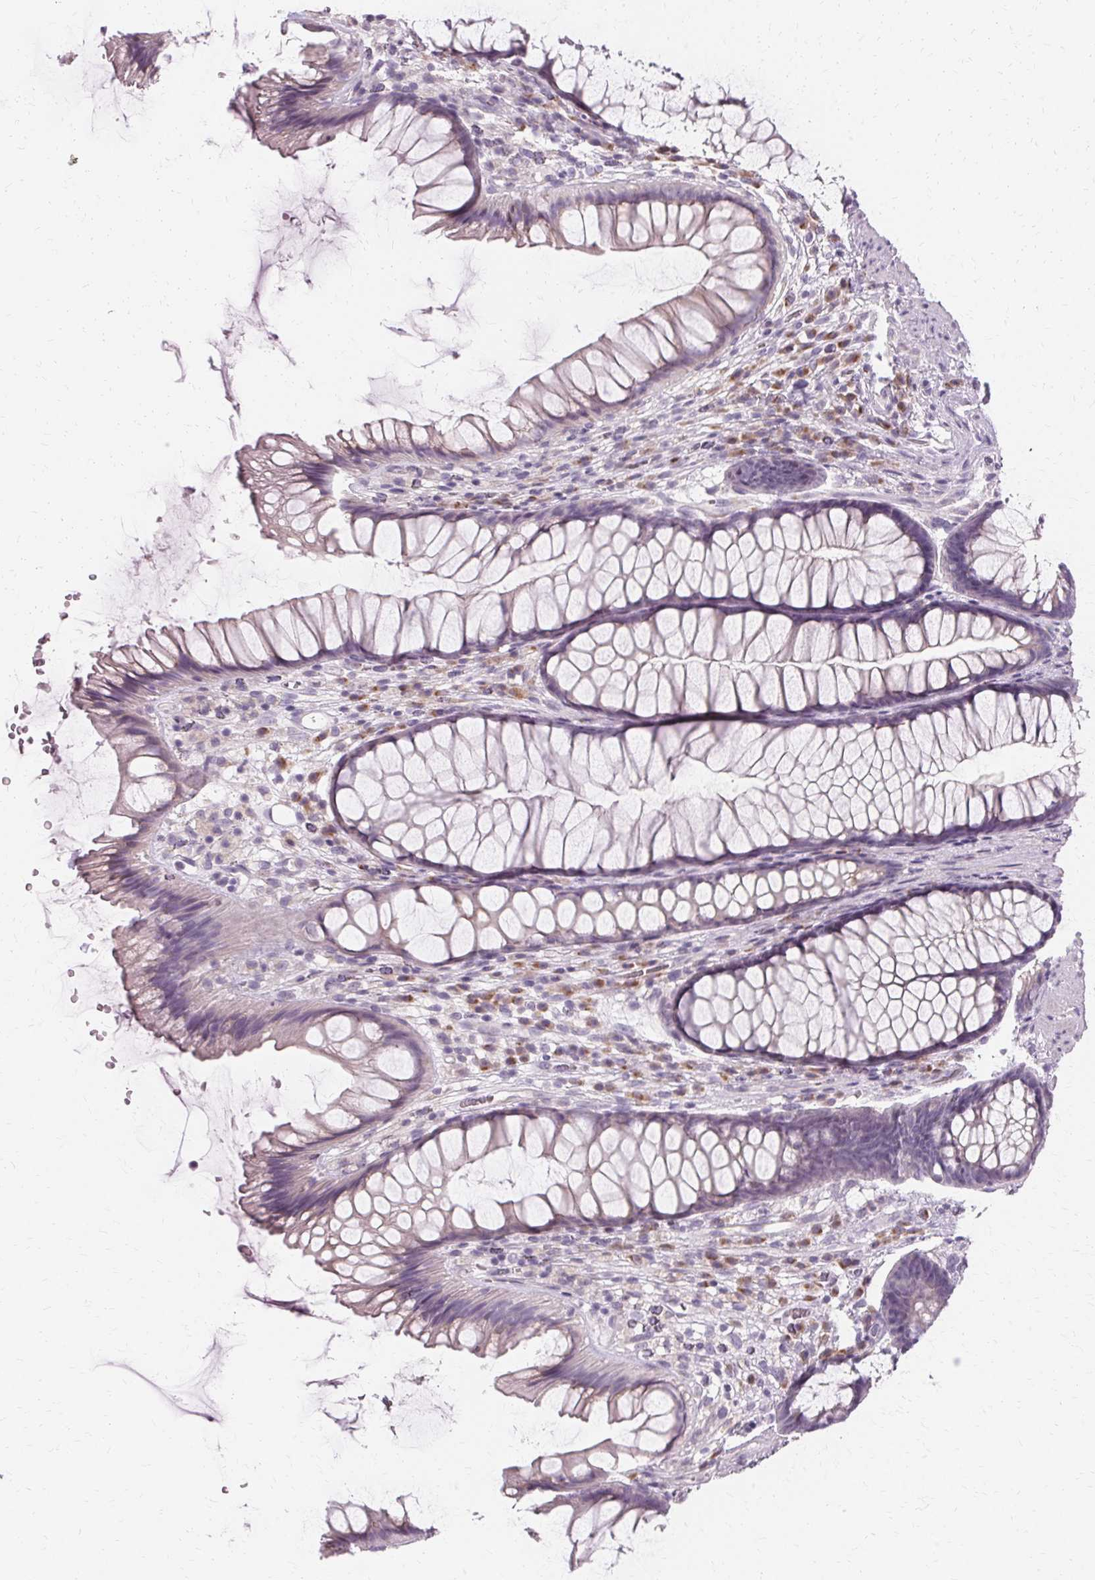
{"staining": {"intensity": "negative", "quantity": "none", "location": "none"}, "tissue": "rectum", "cell_type": "Glandular cells", "image_type": "normal", "snomed": [{"axis": "morphology", "description": "Normal tissue, NOS"}, {"axis": "topography", "description": "Rectum"}], "caption": "A high-resolution micrograph shows IHC staining of unremarkable rectum, which demonstrates no significant staining in glandular cells. Nuclei are stained in blue.", "gene": "FCRL3", "patient": {"sex": "male", "age": 53}}